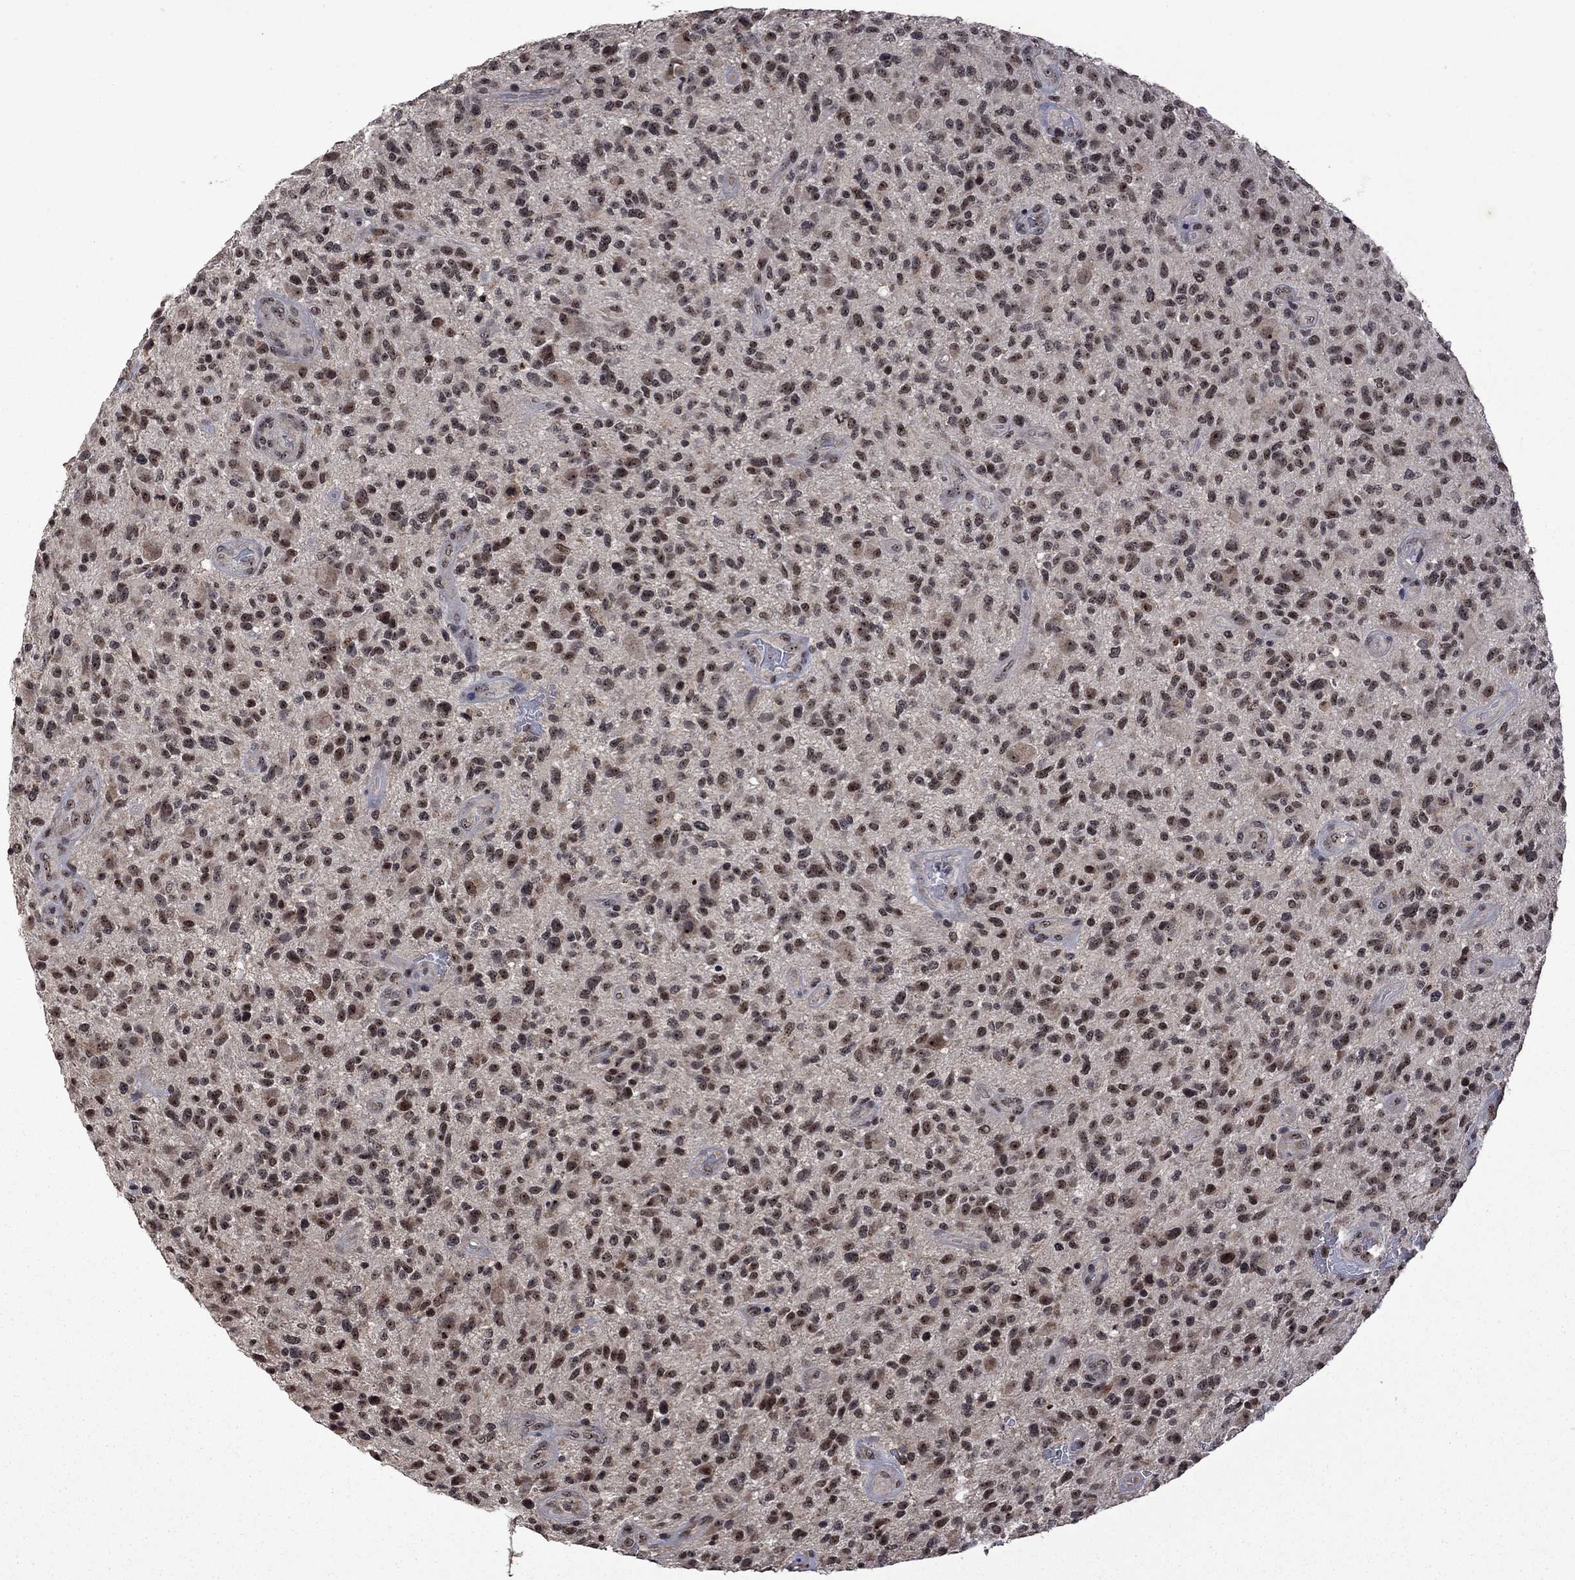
{"staining": {"intensity": "moderate", "quantity": ">75%", "location": "nuclear"}, "tissue": "glioma", "cell_type": "Tumor cells", "image_type": "cancer", "snomed": [{"axis": "morphology", "description": "Glioma, malignant, High grade"}, {"axis": "topography", "description": "Brain"}], "caption": "Malignant glioma (high-grade) stained with DAB immunohistochemistry exhibits medium levels of moderate nuclear staining in approximately >75% of tumor cells. (DAB = brown stain, brightfield microscopy at high magnification).", "gene": "FBL", "patient": {"sex": "male", "age": 47}}